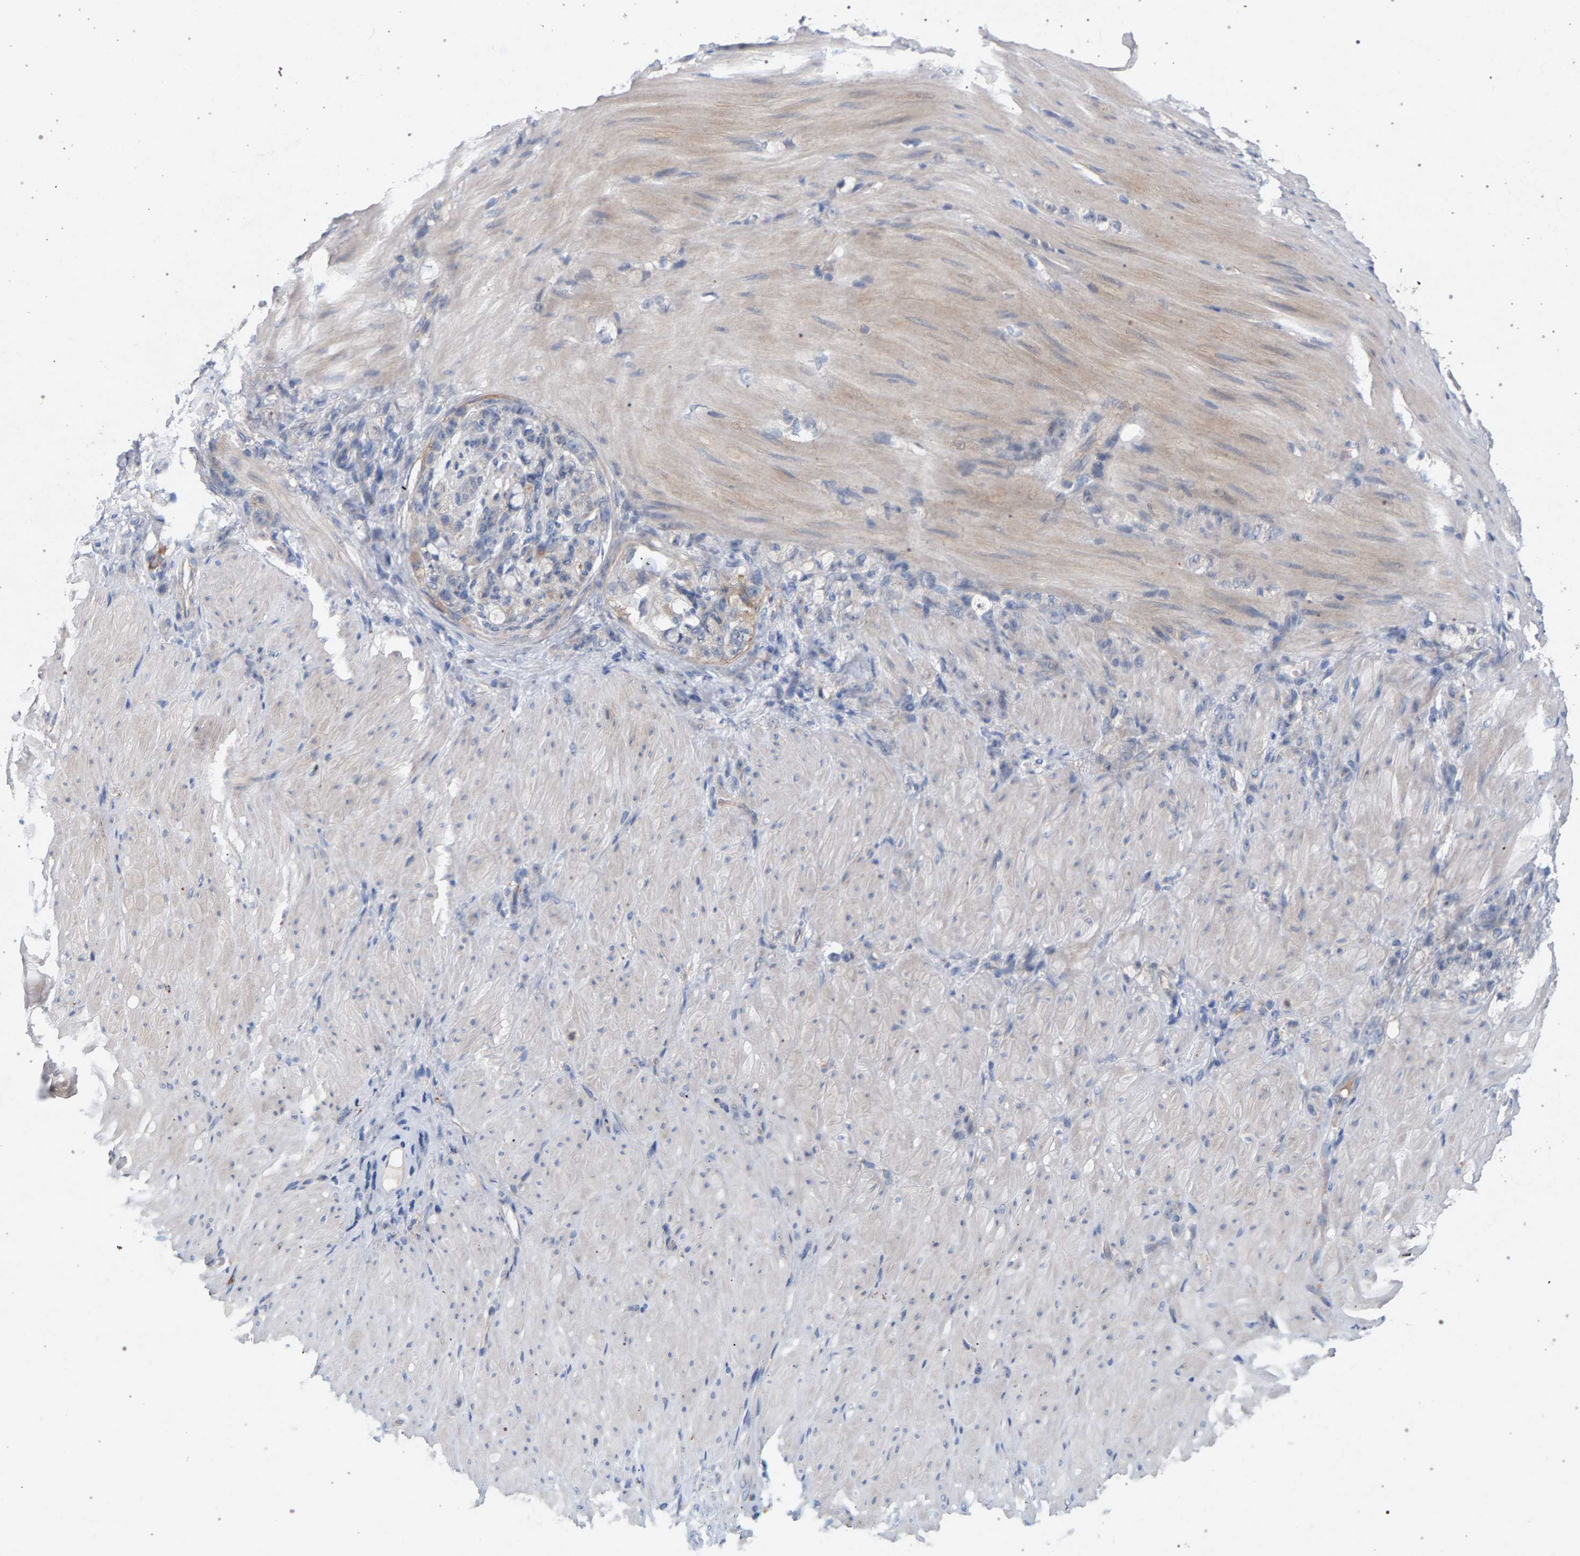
{"staining": {"intensity": "weak", "quantity": "<25%", "location": "cytoplasmic/membranous"}, "tissue": "stomach cancer", "cell_type": "Tumor cells", "image_type": "cancer", "snomed": [{"axis": "morphology", "description": "Normal tissue, NOS"}, {"axis": "morphology", "description": "Adenocarcinoma, NOS"}, {"axis": "topography", "description": "Stomach"}], "caption": "Immunohistochemical staining of human stomach cancer (adenocarcinoma) displays no significant positivity in tumor cells. (Stains: DAB immunohistochemistry (IHC) with hematoxylin counter stain, Microscopy: brightfield microscopy at high magnification).", "gene": "MAMDC2", "patient": {"sex": "male", "age": 82}}